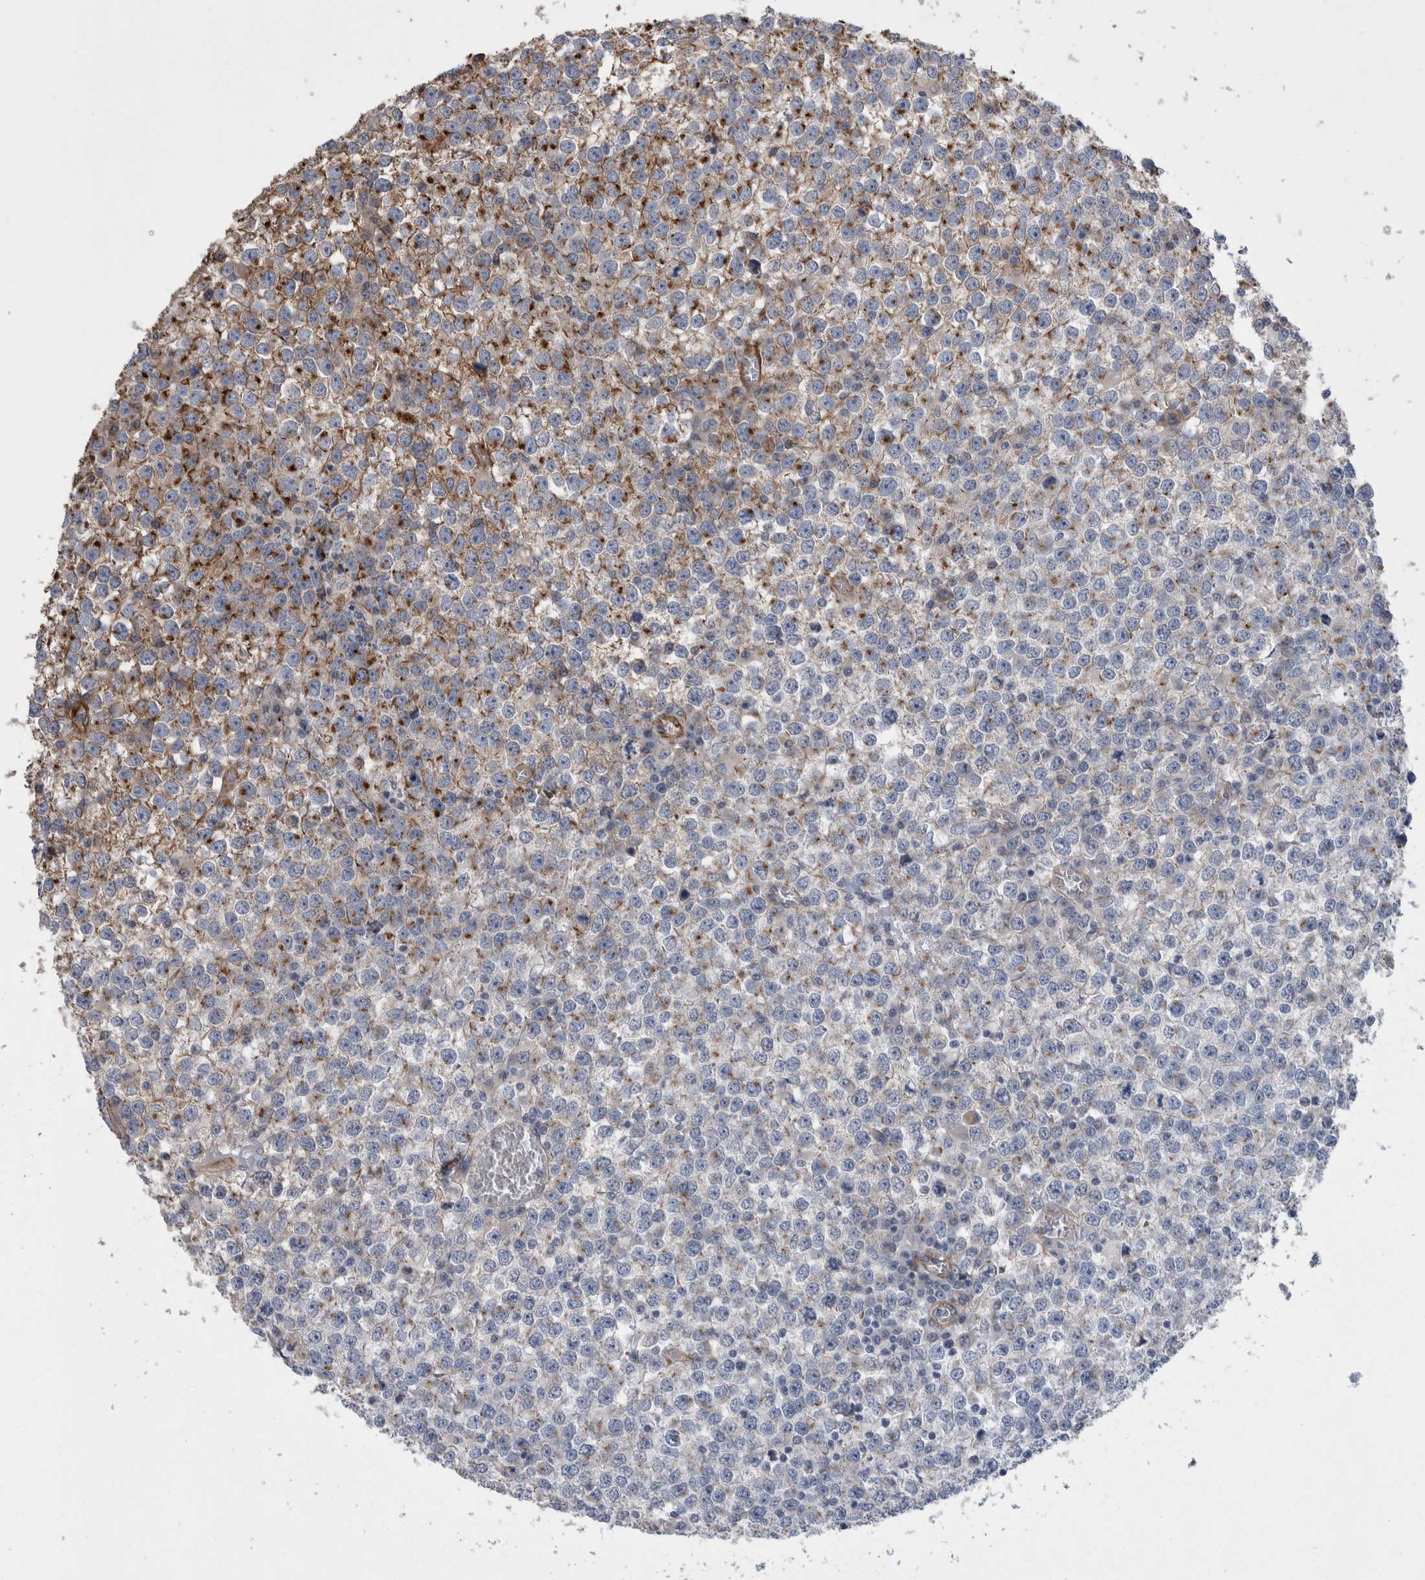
{"staining": {"intensity": "moderate", "quantity": "25%-75%", "location": "cytoplasmic/membranous"}, "tissue": "testis cancer", "cell_type": "Tumor cells", "image_type": "cancer", "snomed": [{"axis": "morphology", "description": "Seminoma, NOS"}, {"axis": "topography", "description": "Testis"}], "caption": "Immunohistochemistry (IHC) (DAB) staining of testis cancer demonstrates moderate cytoplasmic/membranous protein staining in about 25%-75% of tumor cells. Nuclei are stained in blue.", "gene": "KIF12", "patient": {"sex": "male", "age": 65}}